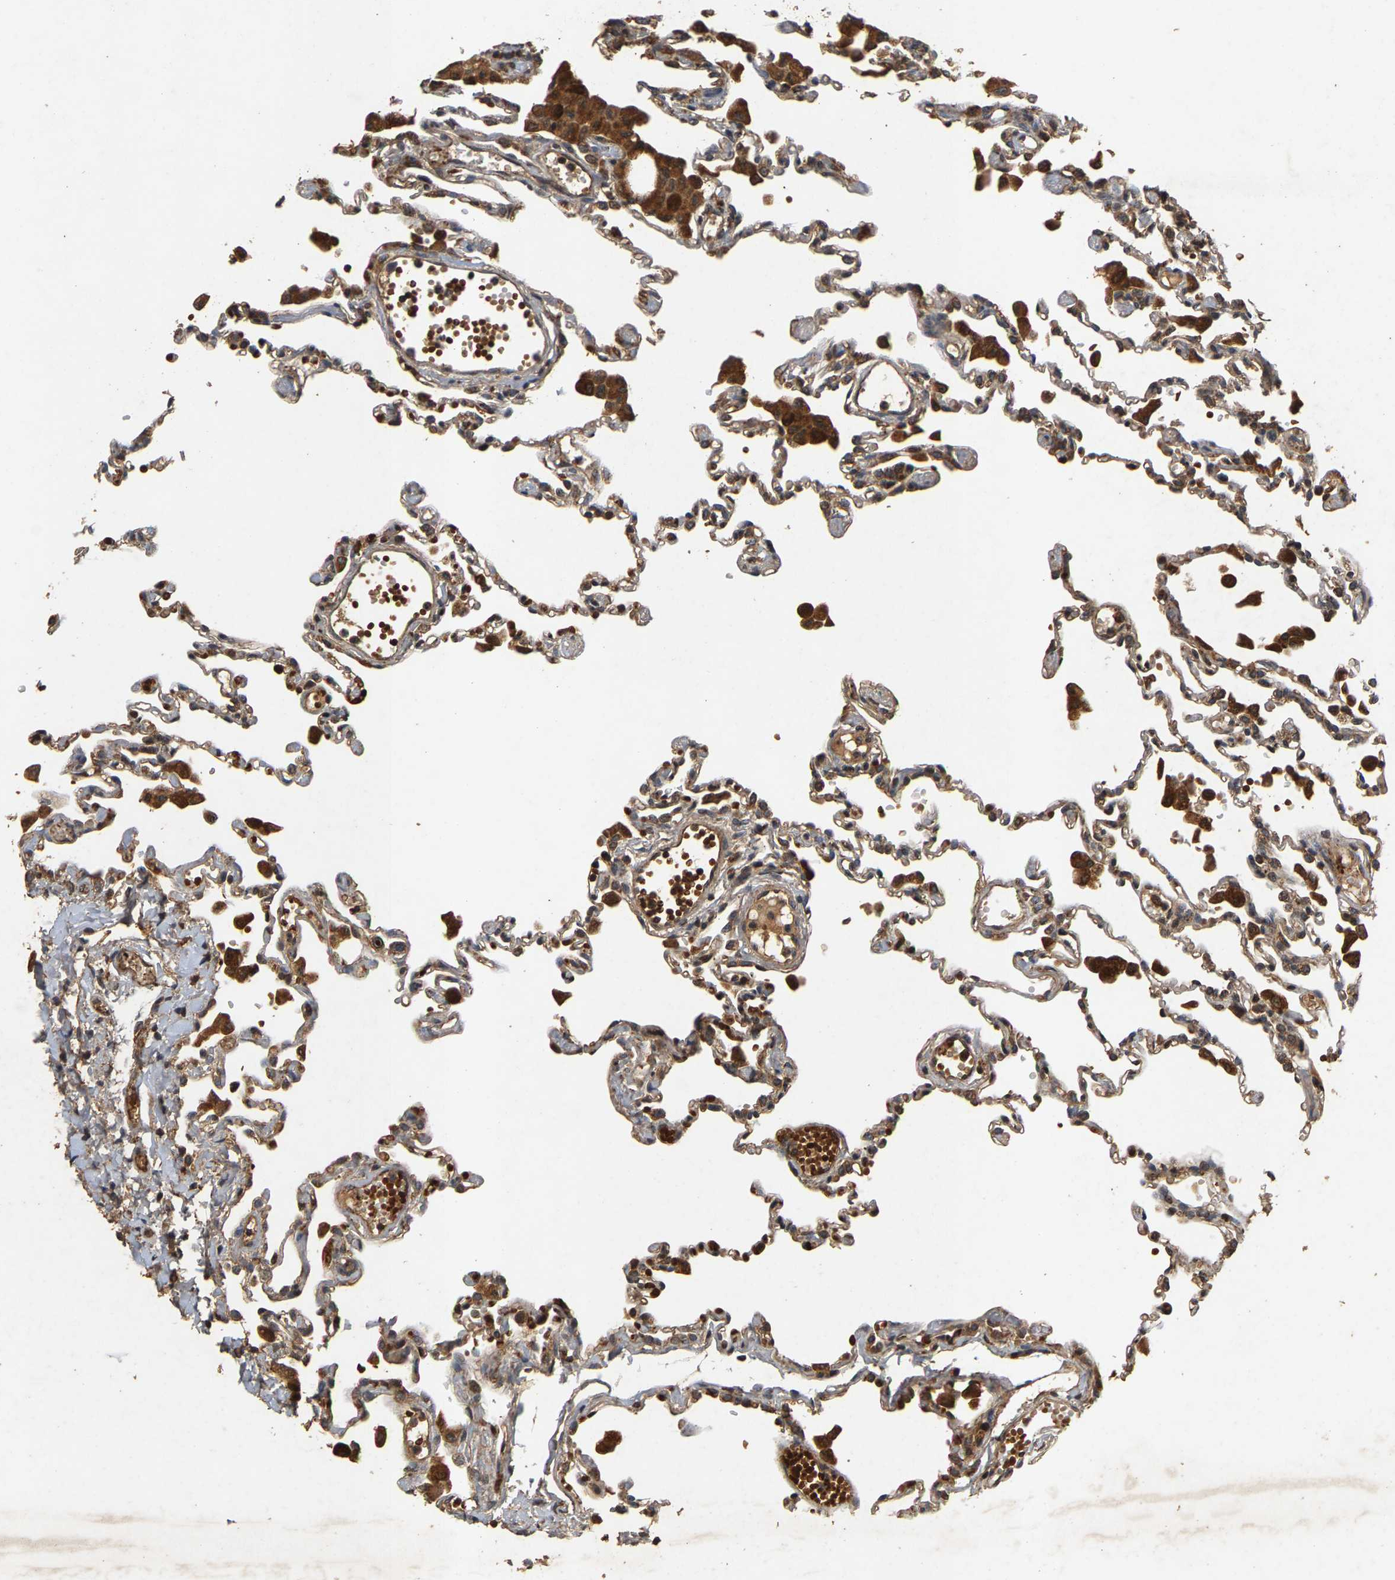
{"staining": {"intensity": "moderate", "quantity": ">75%", "location": "cytoplasmic/membranous"}, "tissue": "lung", "cell_type": "Alveolar cells", "image_type": "normal", "snomed": [{"axis": "morphology", "description": "Normal tissue, NOS"}, {"axis": "topography", "description": "Bronchus"}, {"axis": "topography", "description": "Lung"}], "caption": "Immunohistochemical staining of unremarkable human lung reveals moderate cytoplasmic/membranous protein expression in approximately >75% of alveolar cells.", "gene": "CIDEC", "patient": {"sex": "female", "age": 49}}